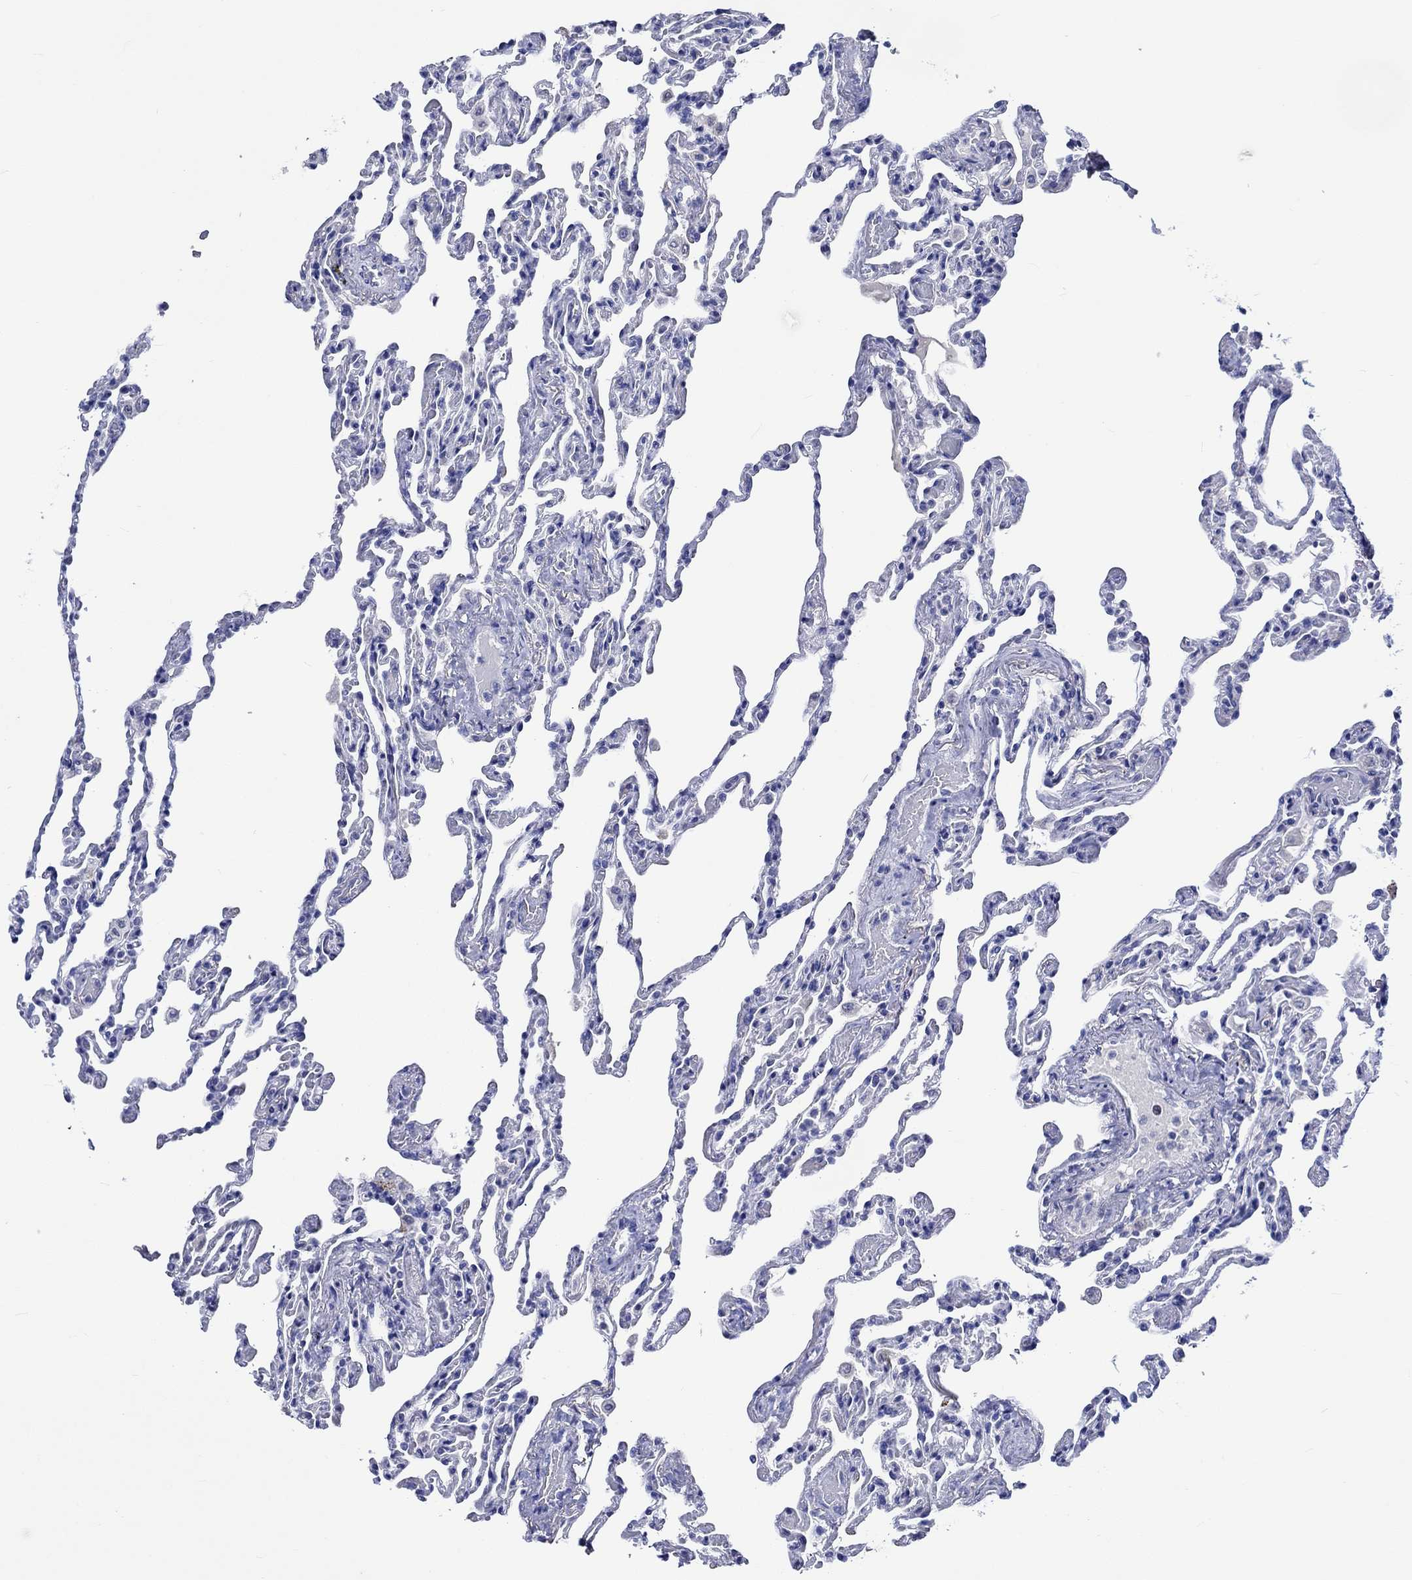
{"staining": {"intensity": "negative", "quantity": "none", "location": "none"}, "tissue": "lung", "cell_type": "Alveolar cells", "image_type": "normal", "snomed": [{"axis": "morphology", "description": "Normal tissue, NOS"}, {"axis": "topography", "description": "Lung"}], "caption": "This is a micrograph of IHC staining of unremarkable lung, which shows no staining in alveolar cells. (DAB (3,3'-diaminobenzidine) immunohistochemistry, high magnification).", "gene": "KLHL35", "patient": {"sex": "female", "age": 43}}